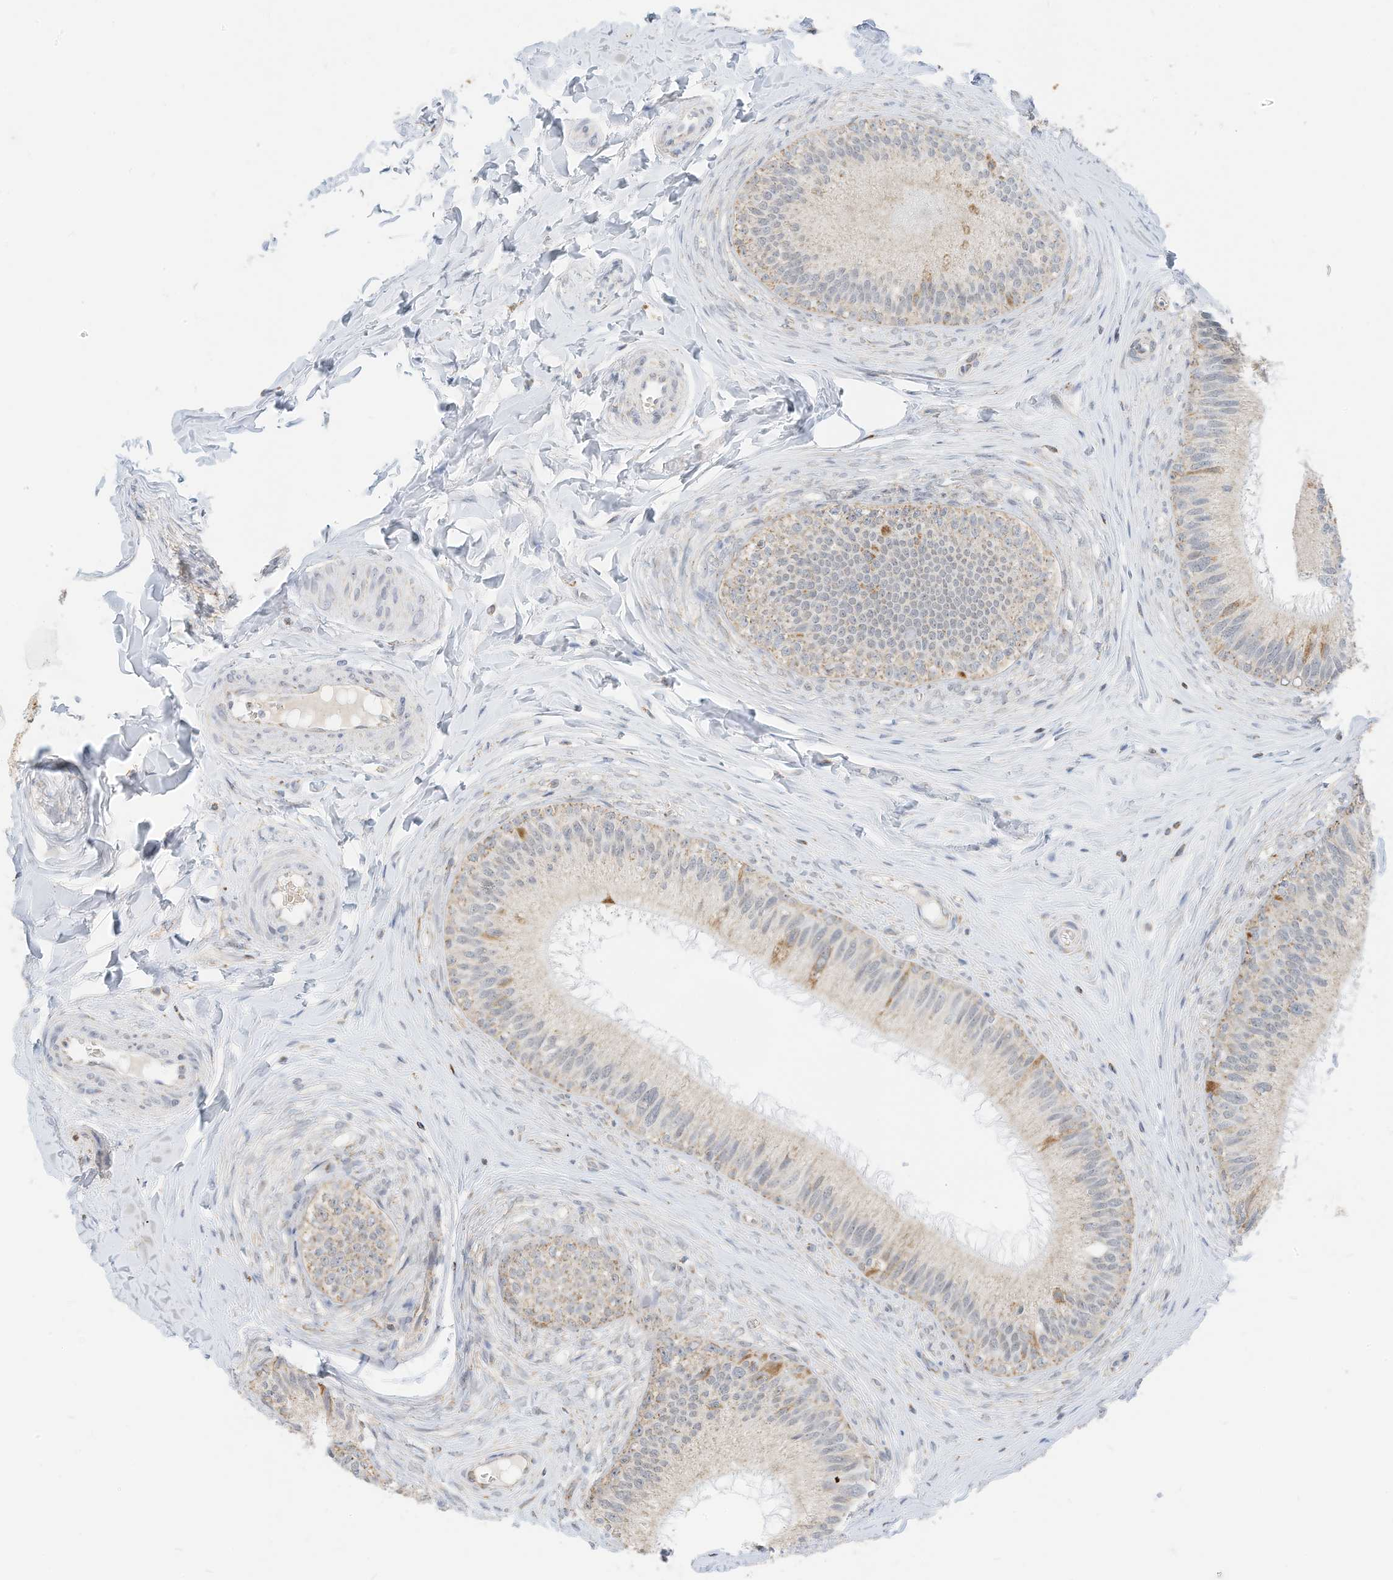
{"staining": {"intensity": "weak", "quantity": "<25%", "location": "cytoplasmic/membranous"}, "tissue": "epididymis", "cell_type": "Glandular cells", "image_type": "normal", "snomed": [{"axis": "morphology", "description": "Normal tissue, NOS"}, {"axis": "topography", "description": "Epididymis"}], "caption": "Immunohistochemistry histopathology image of normal epididymis: human epididymis stained with DAB reveals no significant protein expression in glandular cells.", "gene": "MTUS2", "patient": {"sex": "male", "age": 27}}